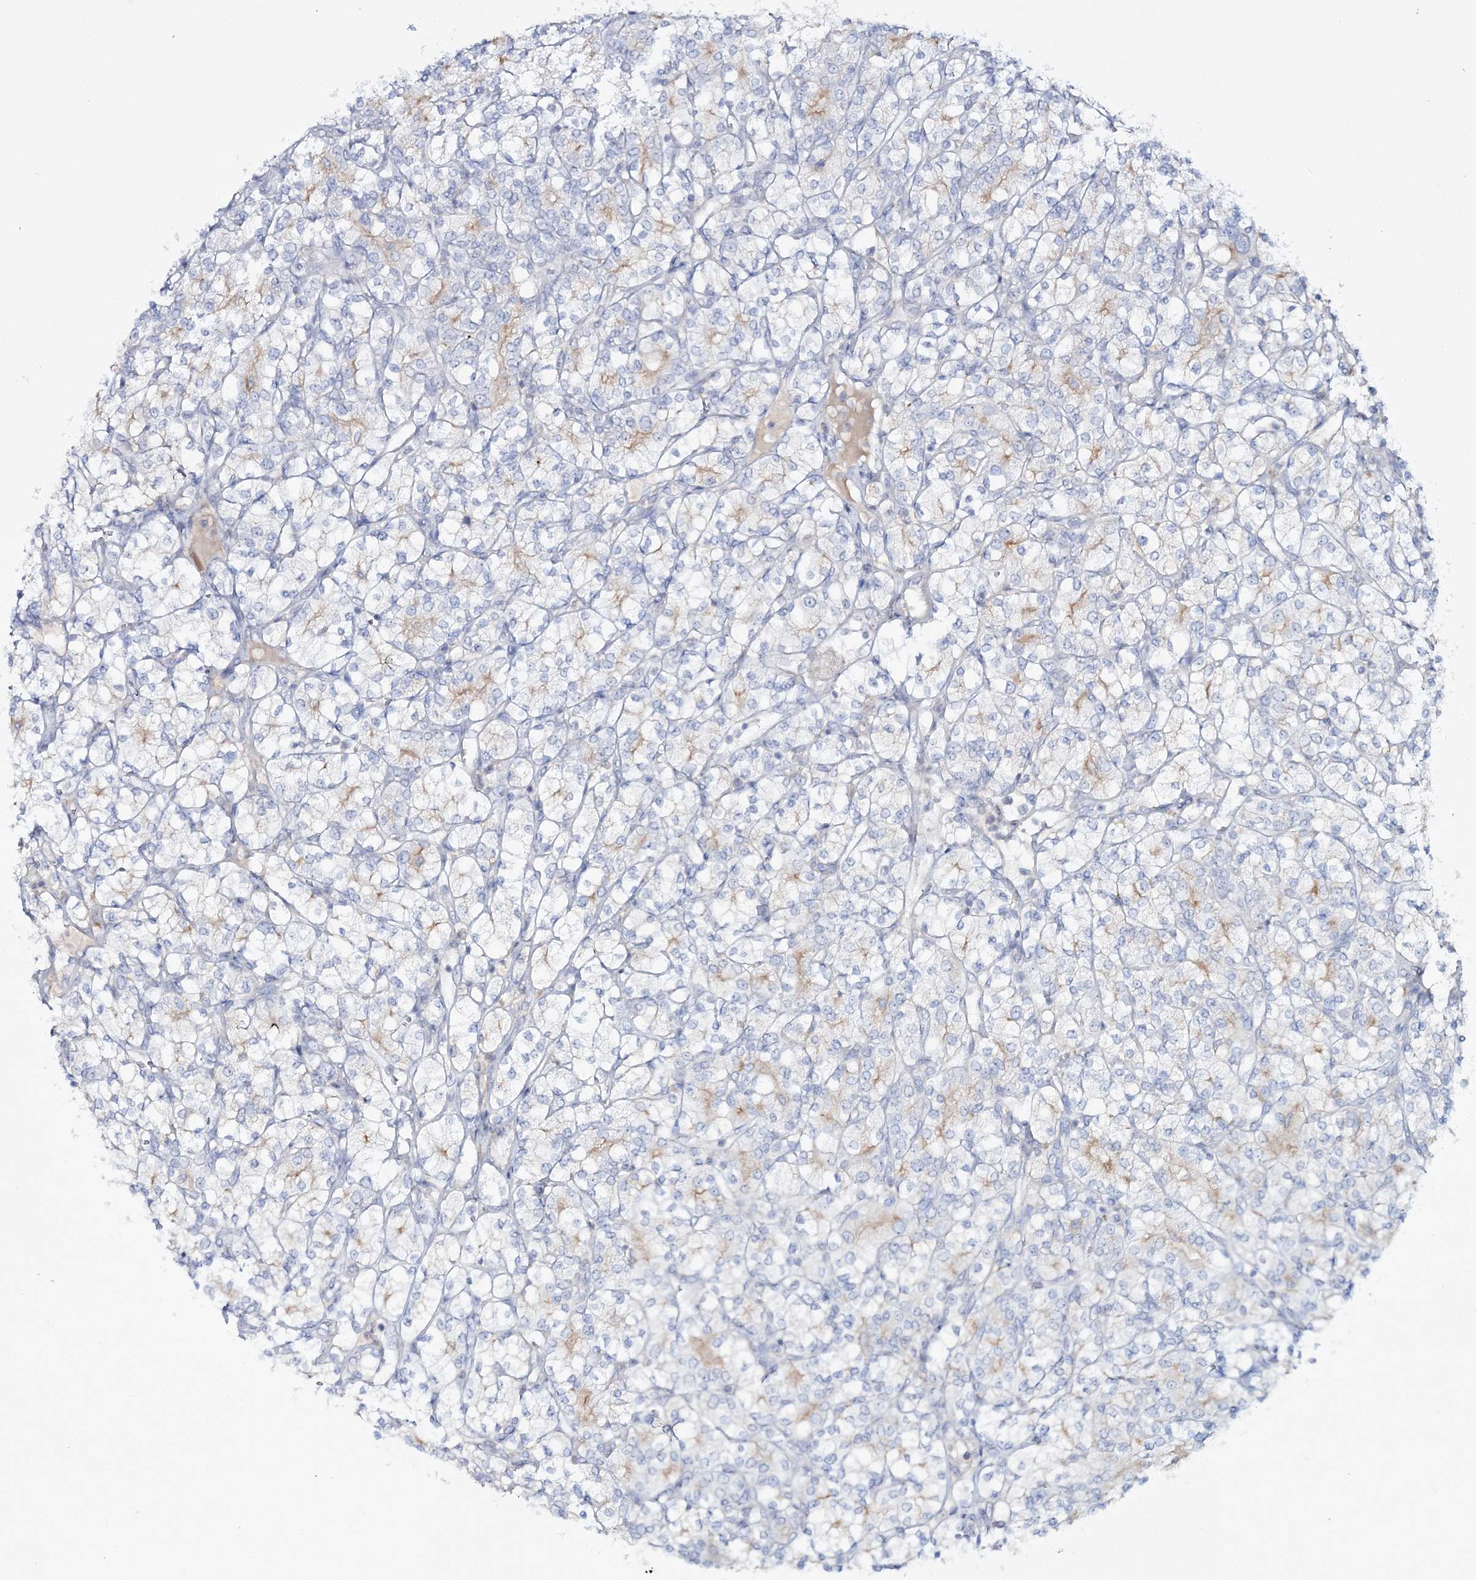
{"staining": {"intensity": "weak", "quantity": "<25%", "location": "cytoplasmic/membranous"}, "tissue": "renal cancer", "cell_type": "Tumor cells", "image_type": "cancer", "snomed": [{"axis": "morphology", "description": "Adenocarcinoma, NOS"}, {"axis": "topography", "description": "Kidney"}], "caption": "This is an IHC histopathology image of human renal cancer (adenocarcinoma). There is no staining in tumor cells.", "gene": "WDSUB1", "patient": {"sex": "male", "age": 77}}